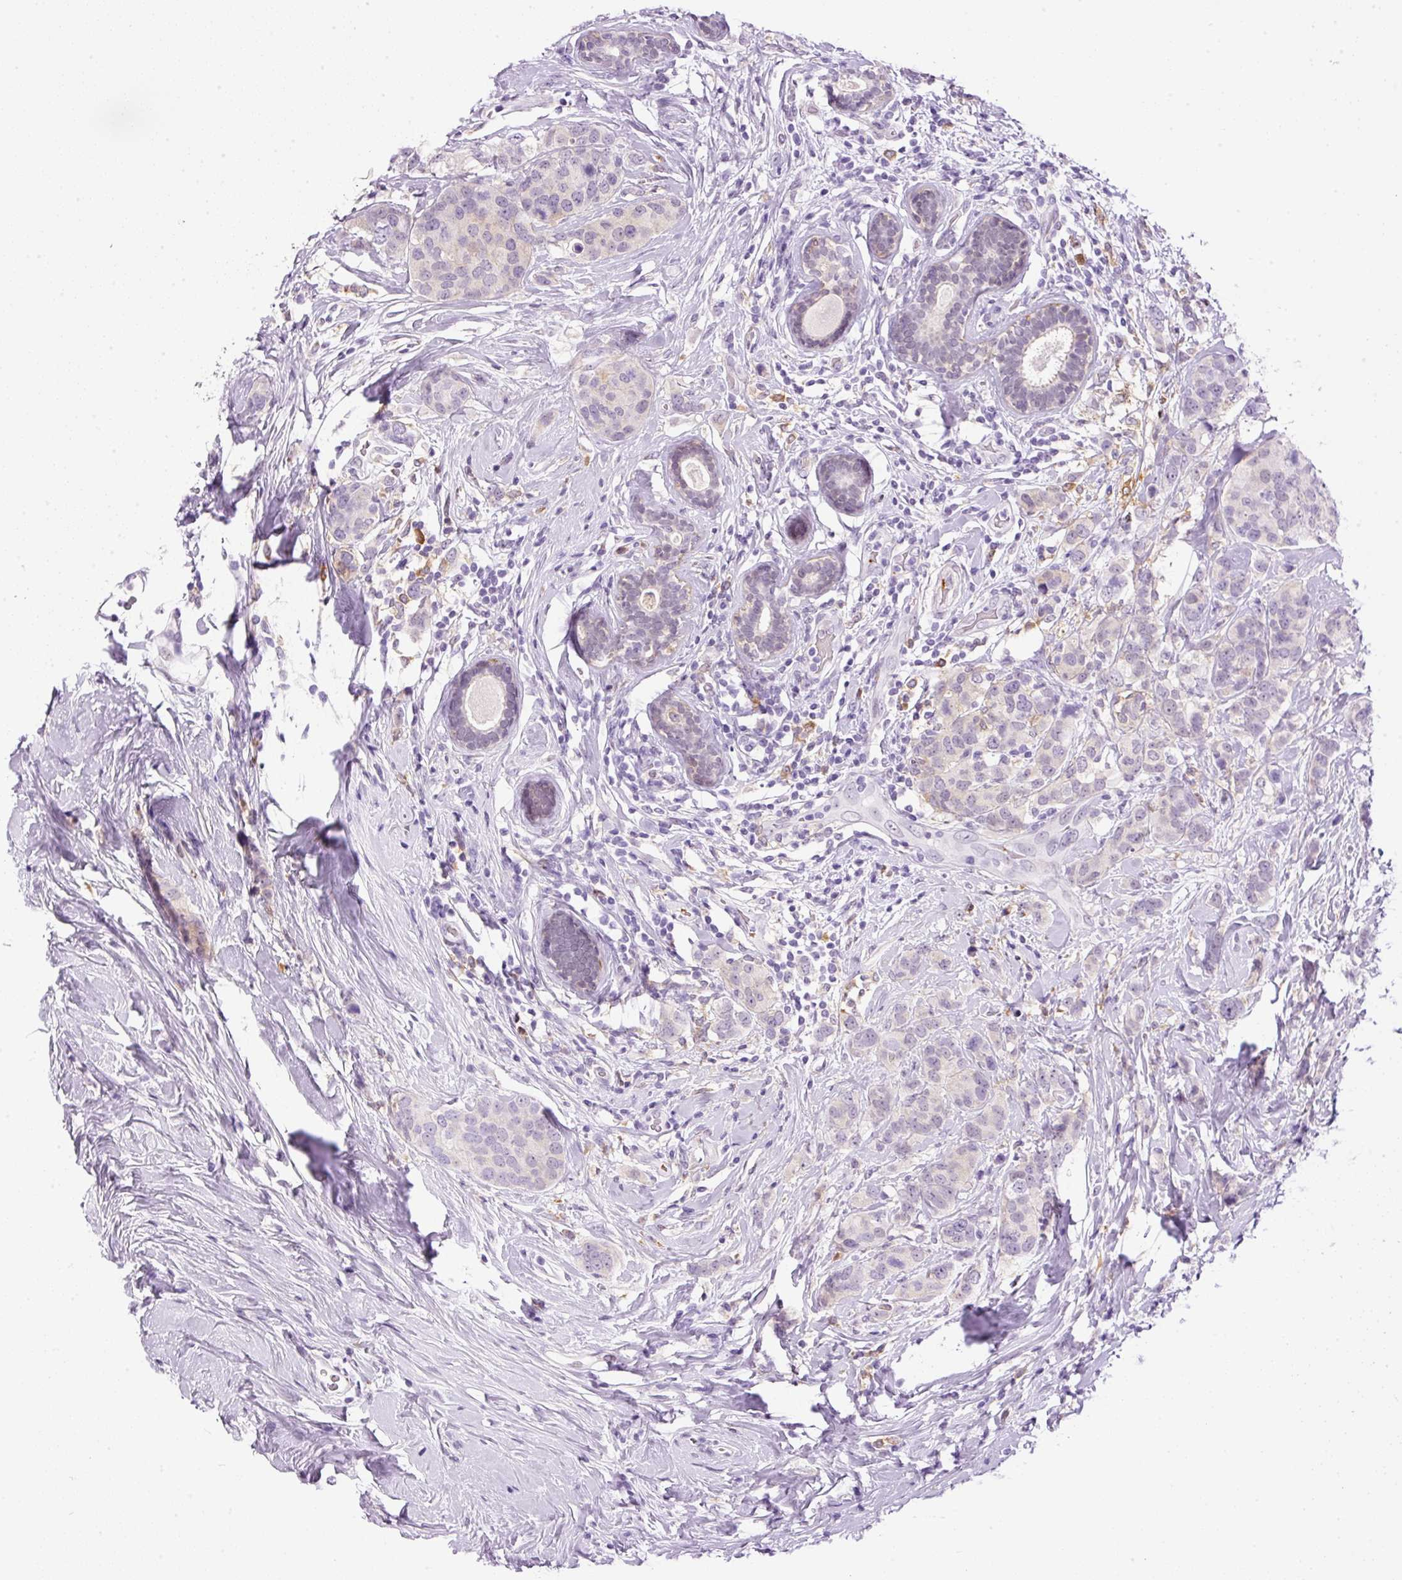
{"staining": {"intensity": "negative", "quantity": "none", "location": "none"}, "tissue": "breast cancer", "cell_type": "Tumor cells", "image_type": "cancer", "snomed": [{"axis": "morphology", "description": "Lobular carcinoma"}, {"axis": "topography", "description": "Breast"}], "caption": "Immunohistochemistry of human breast cancer displays no positivity in tumor cells.", "gene": "SRC", "patient": {"sex": "female", "age": 59}}